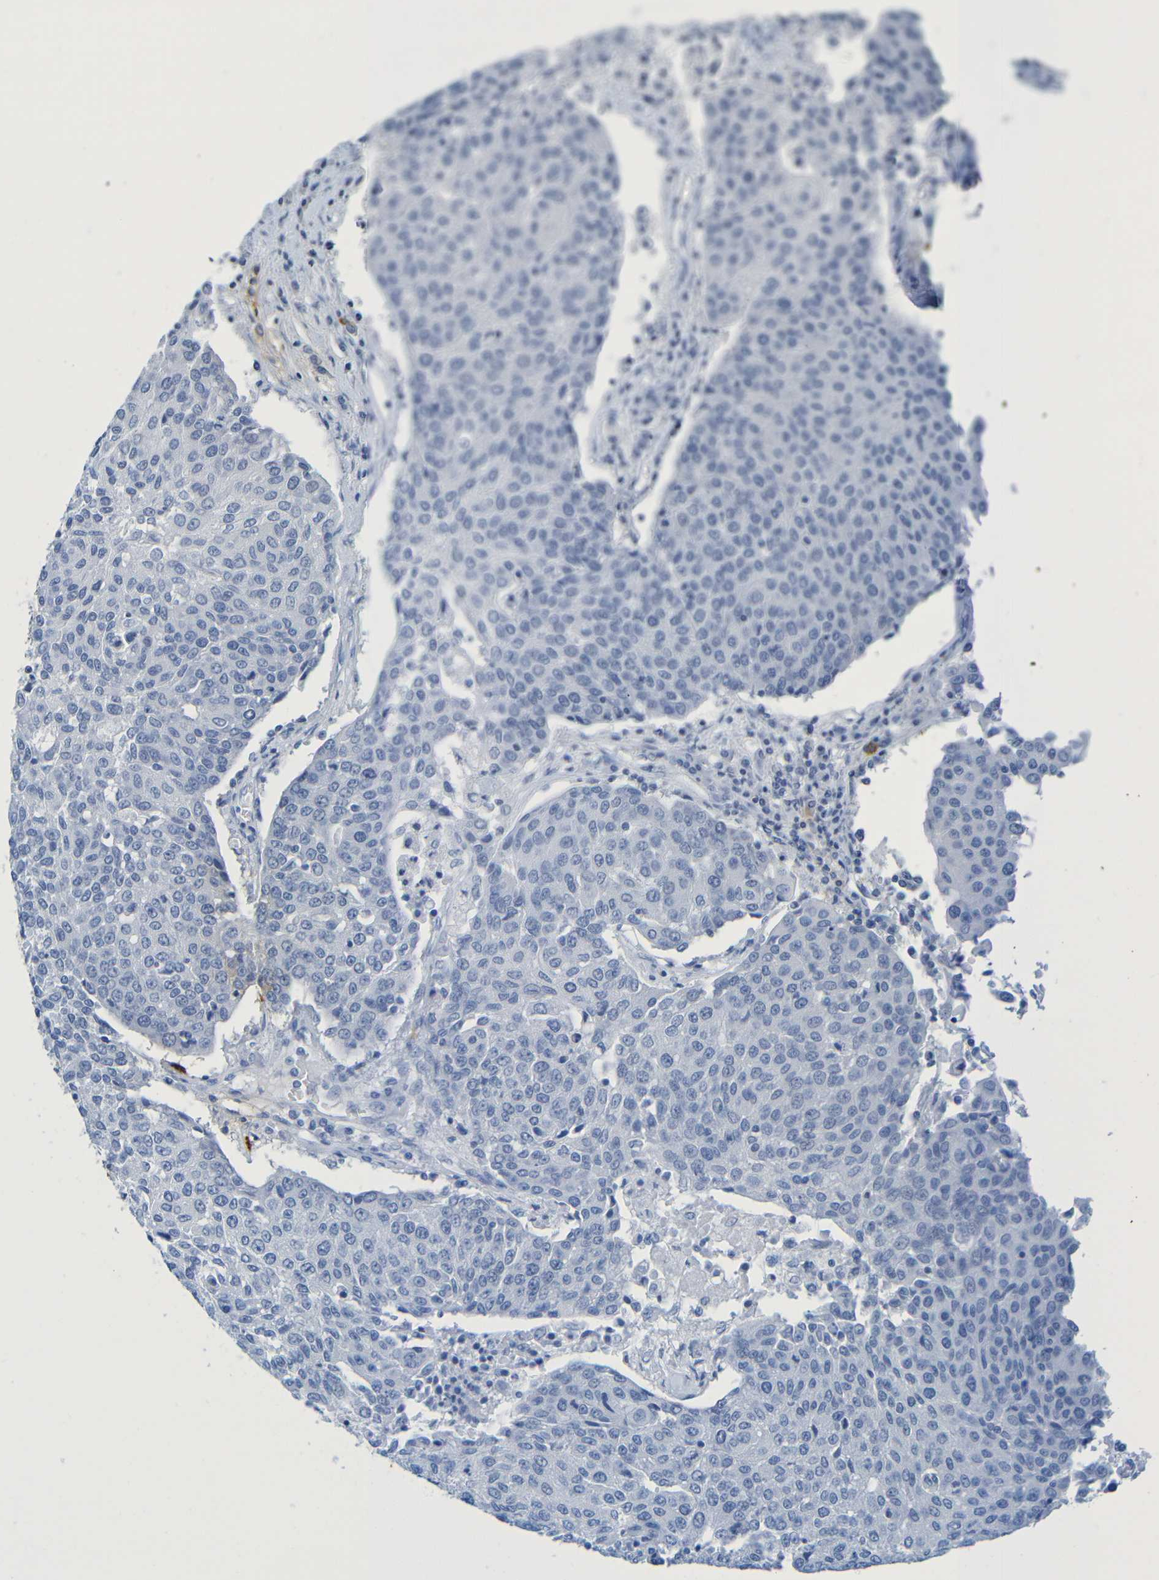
{"staining": {"intensity": "negative", "quantity": "none", "location": "none"}, "tissue": "urothelial cancer", "cell_type": "Tumor cells", "image_type": "cancer", "snomed": [{"axis": "morphology", "description": "Urothelial carcinoma, High grade"}, {"axis": "topography", "description": "Urinary bladder"}], "caption": "Tumor cells show no significant protein positivity in urothelial cancer.", "gene": "C3AR1", "patient": {"sex": "female", "age": 85}}